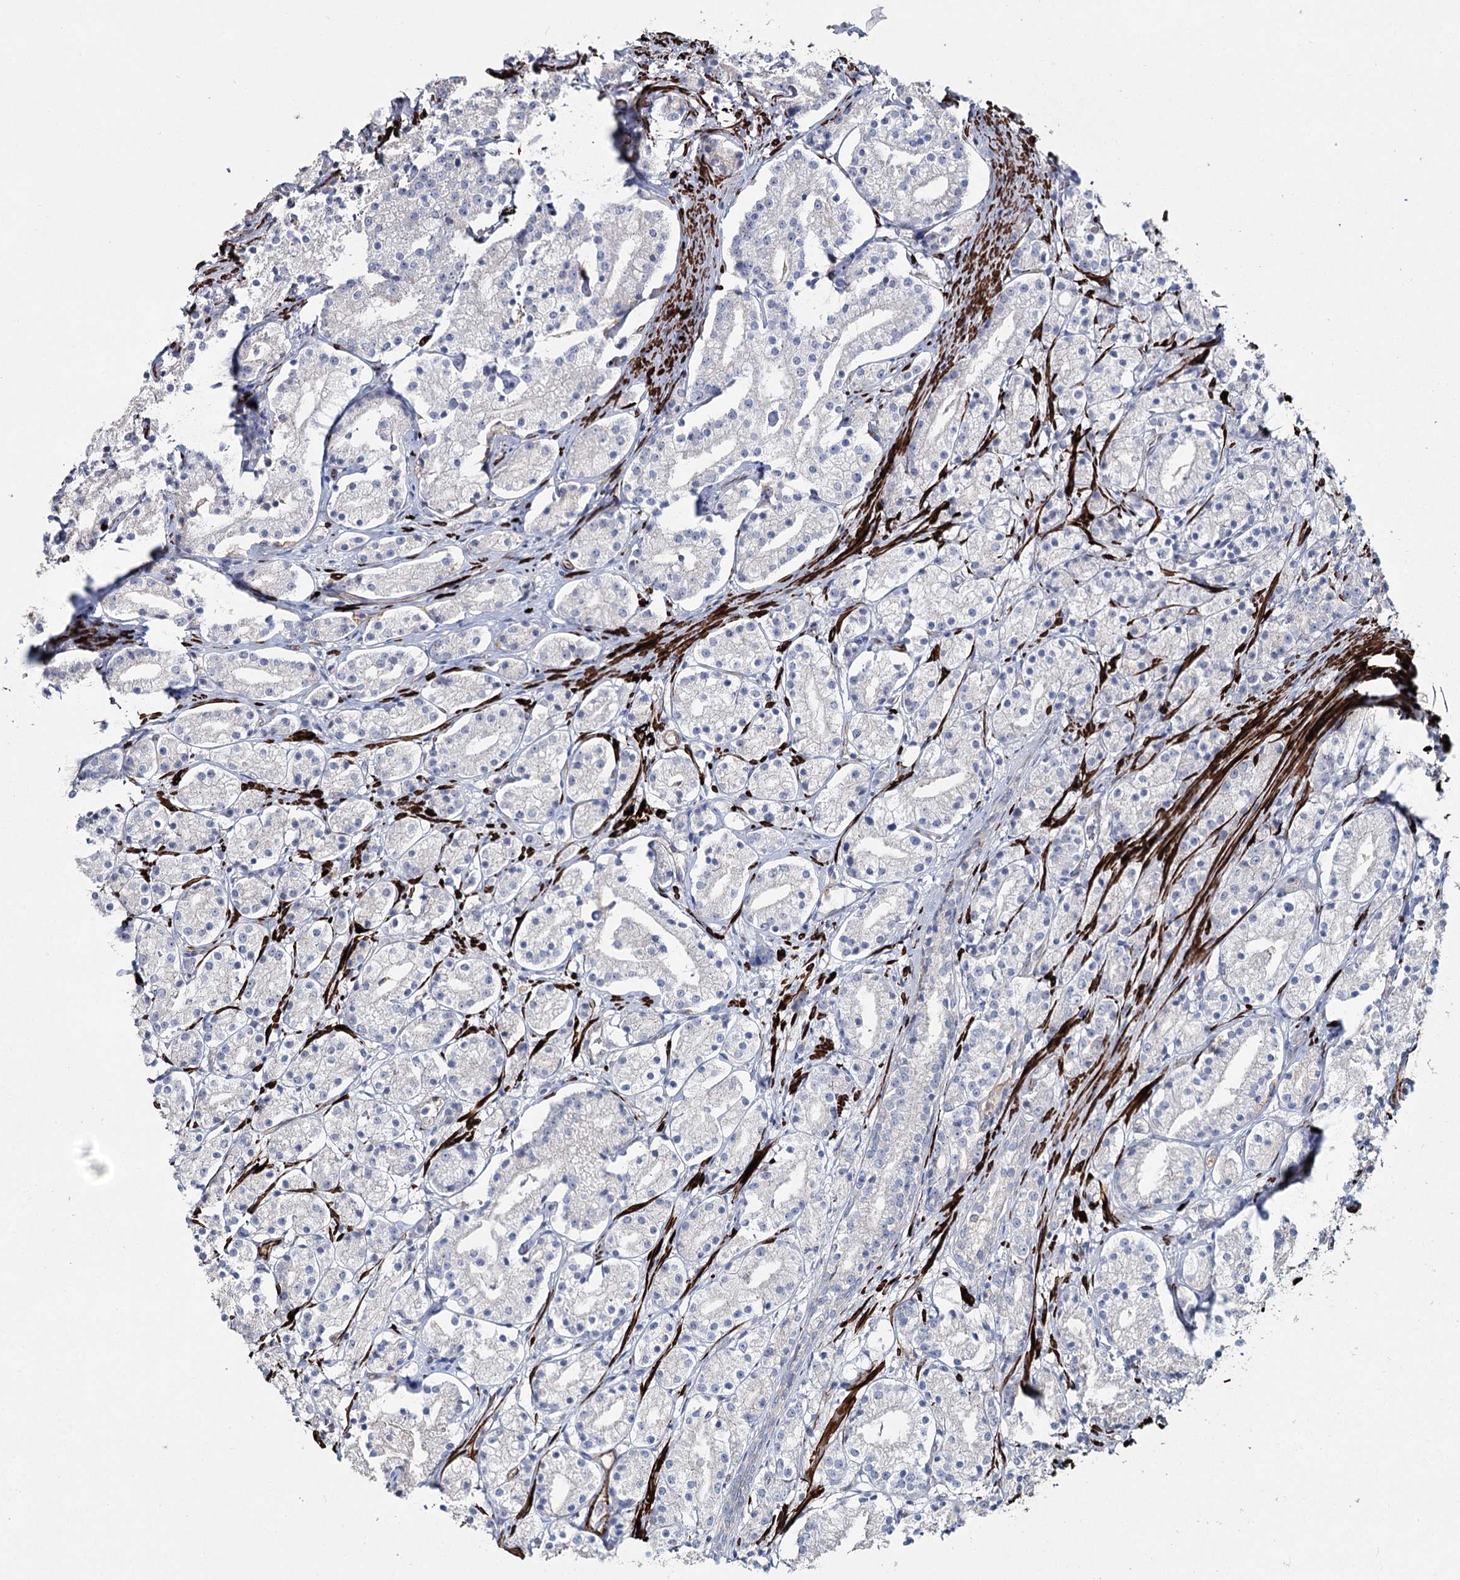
{"staining": {"intensity": "negative", "quantity": "none", "location": "none"}, "tissue": "prostate cancer", "cell_type": "Tumor cells", "image_type": "cancer", "snomed": [{"axis": "morphology", "description": "Adenocarcinoma, High grade"}, {"axis": "topography", "description": "Prostate"}], "caption": "This micrograph is of adenocarcinoma (high-grade) (prostate) stained with immunohistochemistry (IHC) to label a protein in brown with the nuclei are counter-stained blue. There is no staining in tumor cells.", "gene": "SUMF1", "patient": {"sex": "male", "age": 69}}